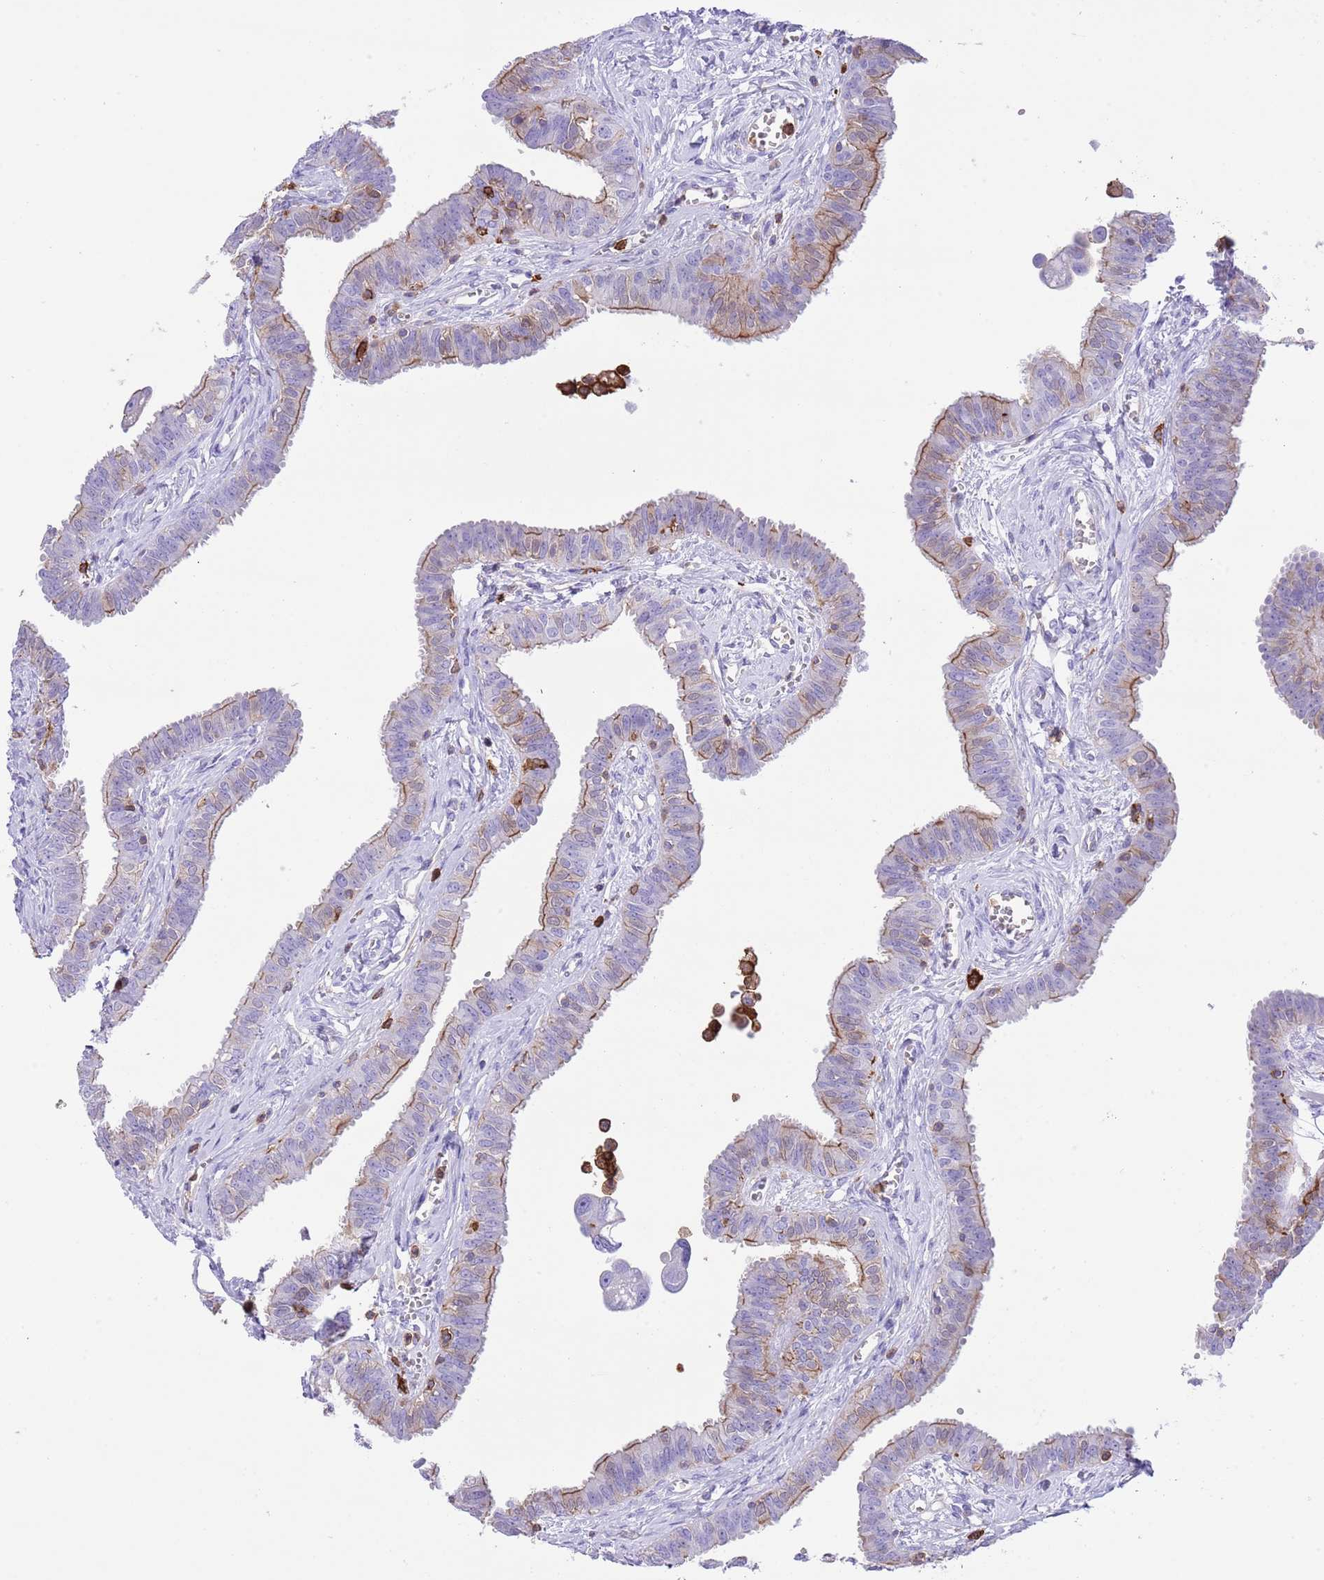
{"staining": {"intensity": "weak", "quantity": "25%-75%", "location": "cytoplasmic/membranous"}, "tissue": "fallopian tube", "cell_type": "Glandular cells", "image_type": "normal", "snomed": [{"axis": "morphology", "description": "Normal tissue, NOS"}, {"axis": "morphology", "description": "Carcinoma, NOS"}, {"axis": "topography", "description": "Fallopian tube"}, {"axis": "topography", "description": "Ovary"}], "caption": "A brown stain highlights weak cytoplasmic/membranous expression of a protein in glandular cells of normal fallopian tube. (DAB (3,3'-diaminobenzidine) IHC, brown staining for protein, blue staining for nuclei).", "gene": "EFHD2", "patient": {"sex": "female", "age": 59}}